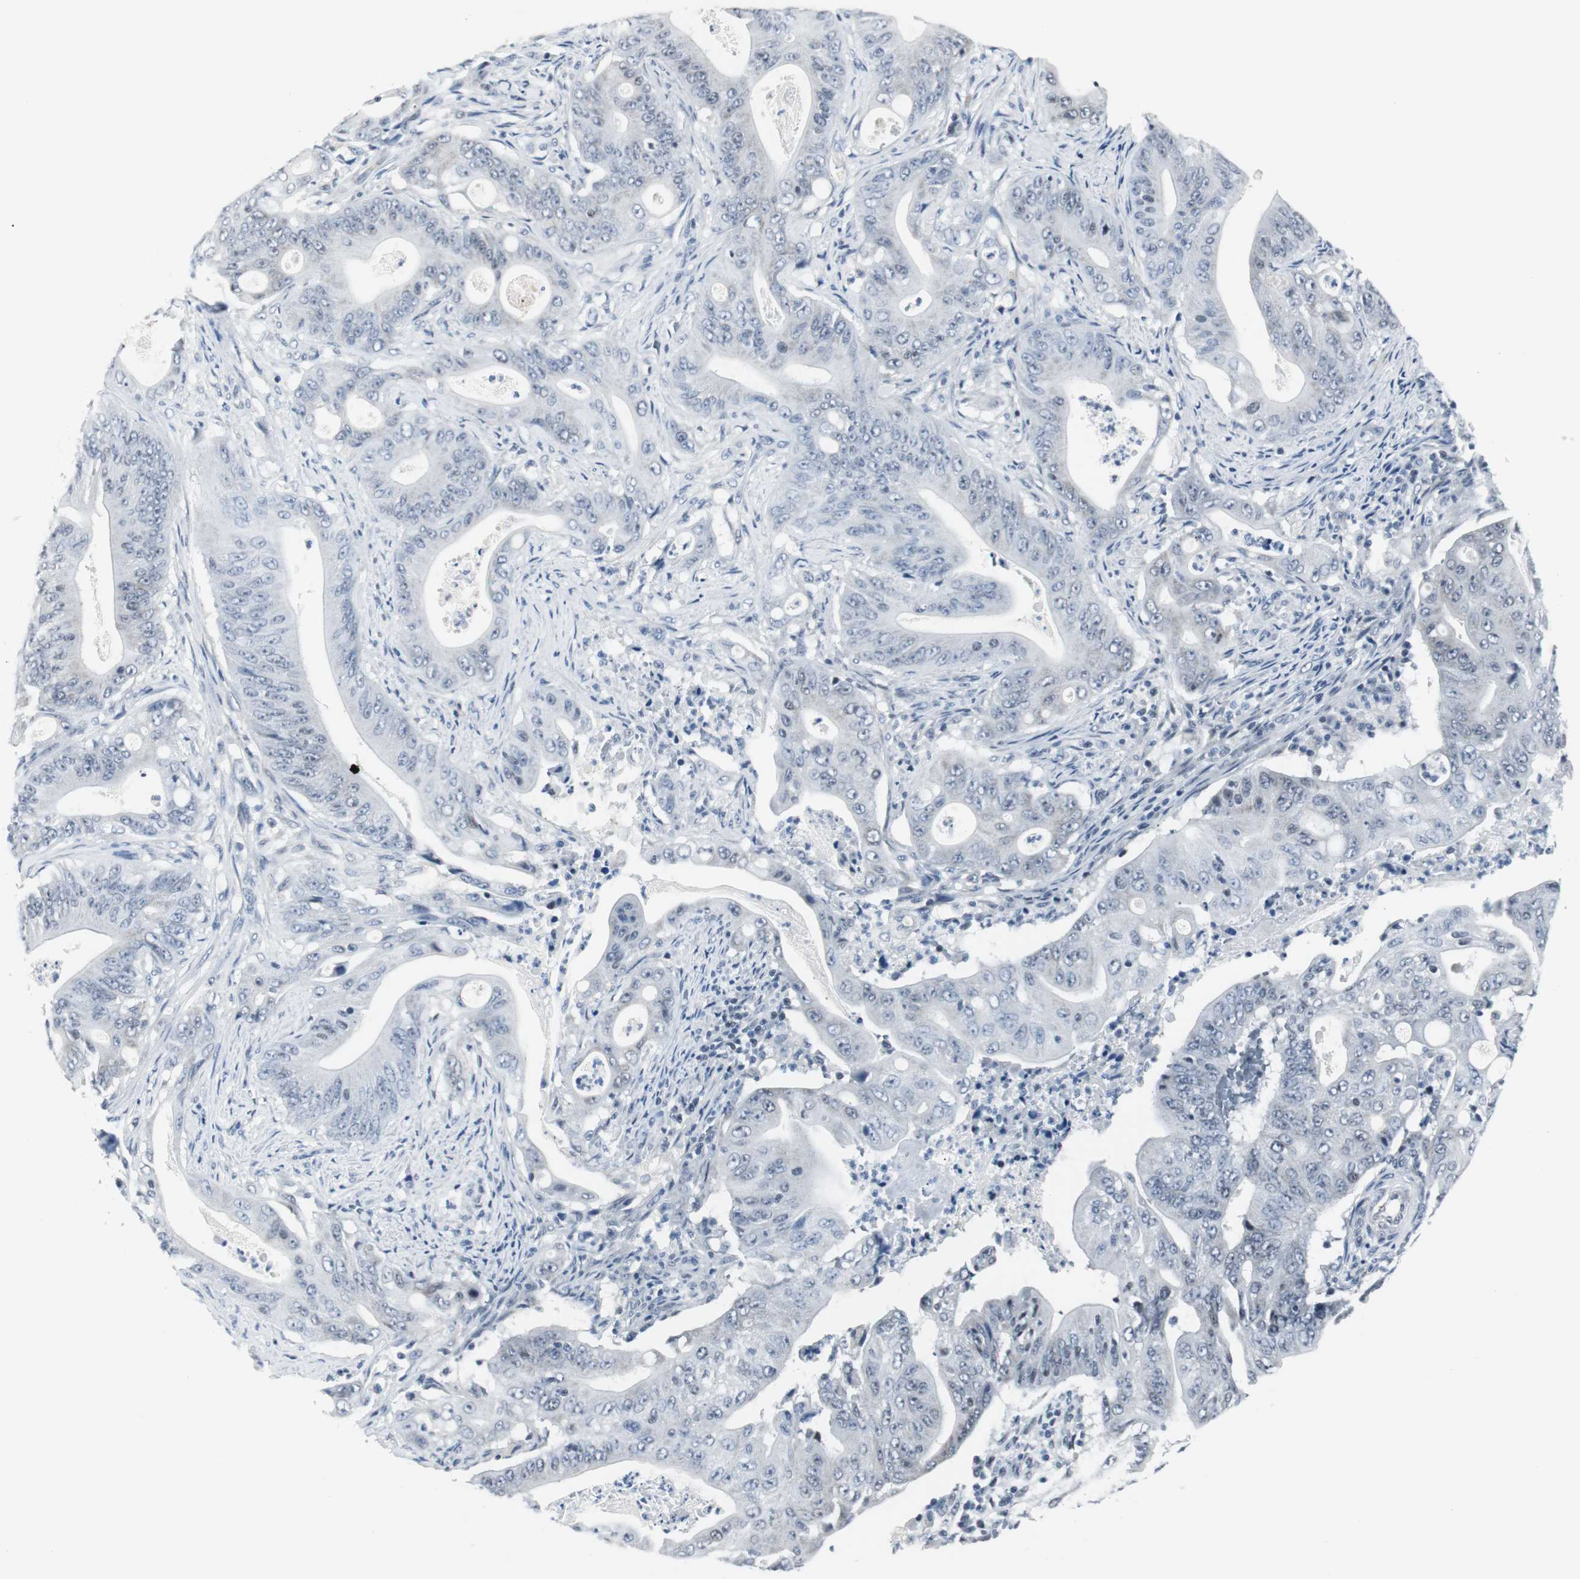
{"staining": {"intensity": "negative", "quantity": "none", "location": "none"}, "tissue": "pancreatic cancer", "cell_type": "Tumor cells", "image_type": "cancer", "snomed": [{"axis": "morphology", "description": "Normal tissue, NOS"}, {"axis": "topography", "description": "Lymph node"}], "caption": "Protein analysis of pancreatic cancer reveals no significant staining in tumor cells.", "gene": "MTA1", "patient": {"sex": "male", "age": 62}}